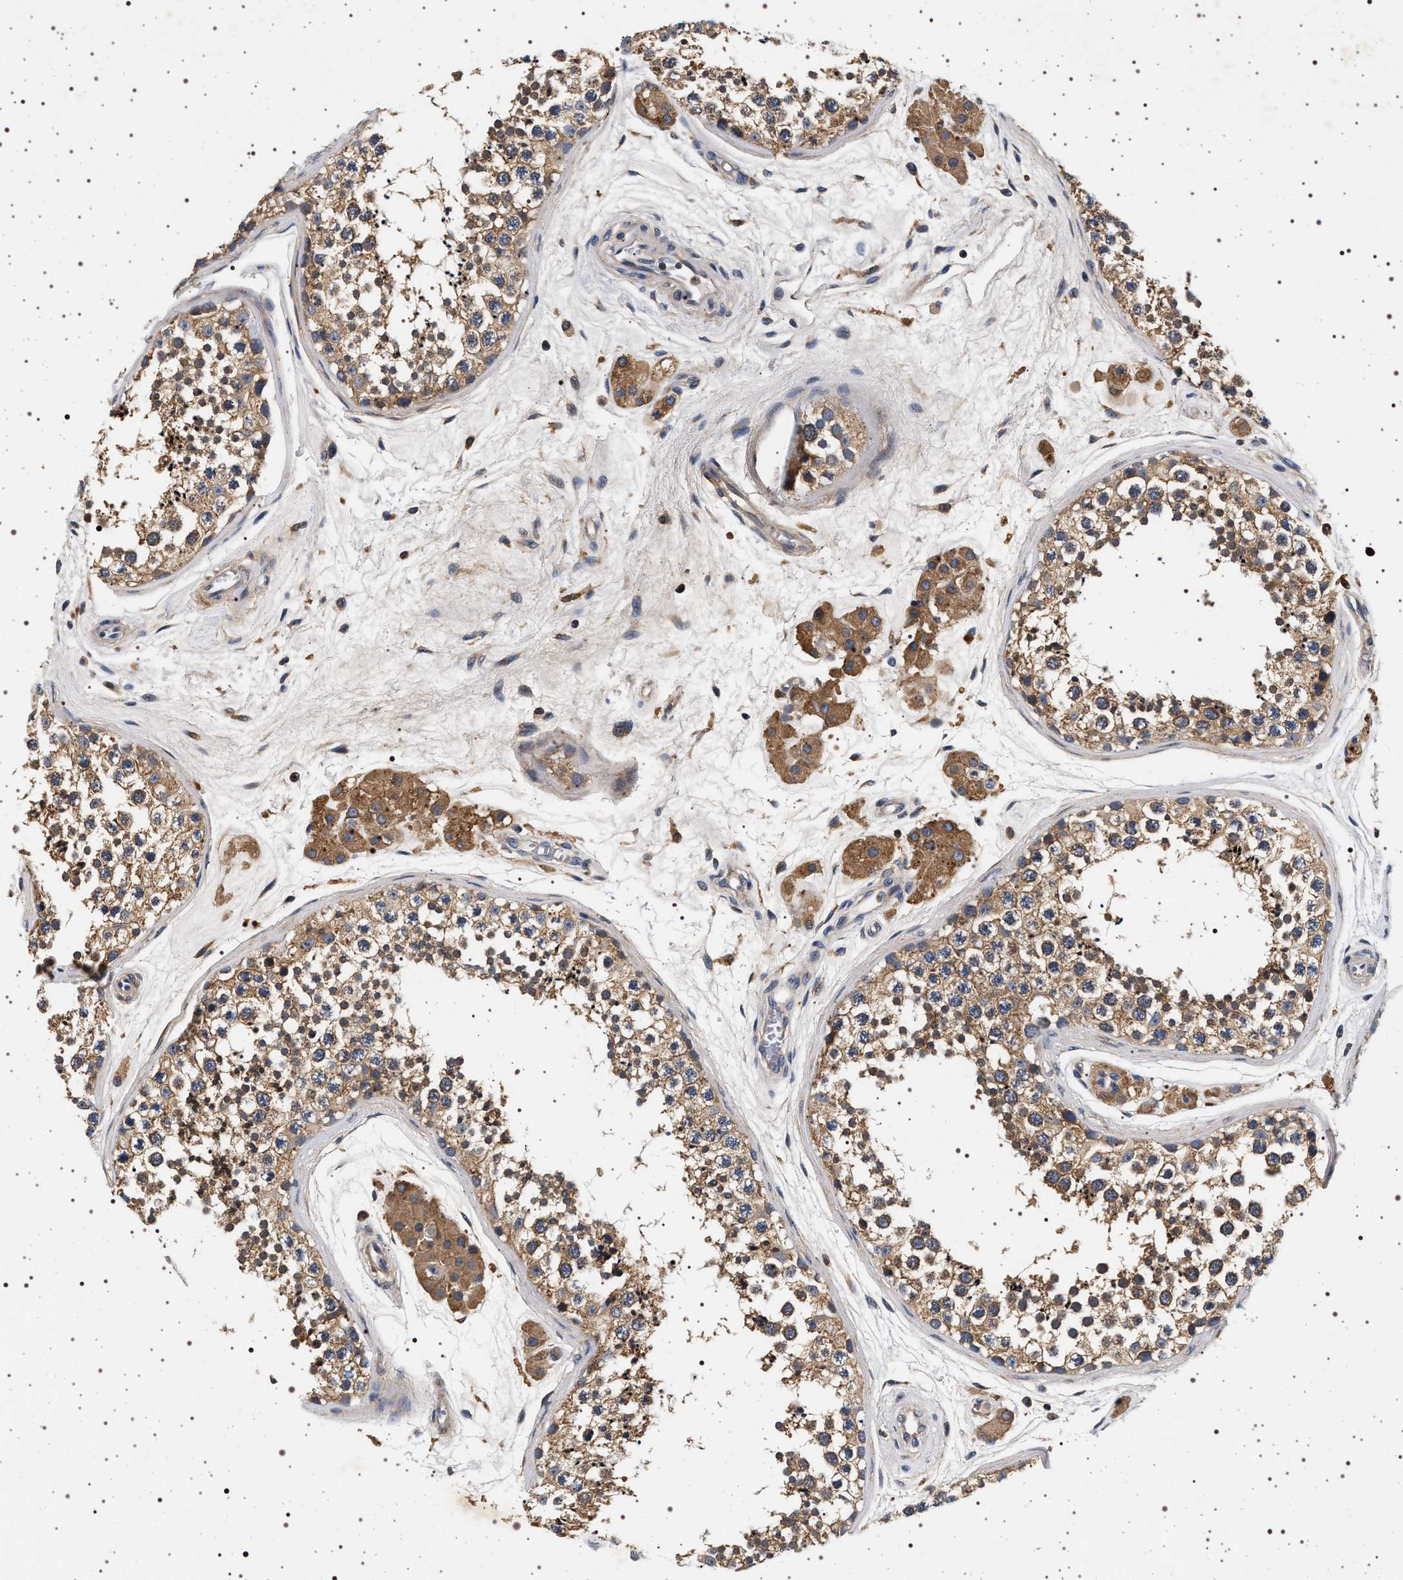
{"staining": {"intensity": "moderate", "quantity": ">75%", "location": "cytoplasmic/membranous"}, "tissue": "testis", "cell_type": "Cells in seminiferous ducts", "image_type": "normal", "snomed": [{"axis": "morphology", "description": "Normal tissue, NOS"}, {"axis": "topography", "description": "Testis"}], "caption": "About >75% of cells in seminiferous ducts in benign testis display moderate cytoplasmic/membranous protein positivity as visualized by brown immunohistochemical staining.", "gene": "DCBLD2", "patient": {"sex": "male", "age": 56}}